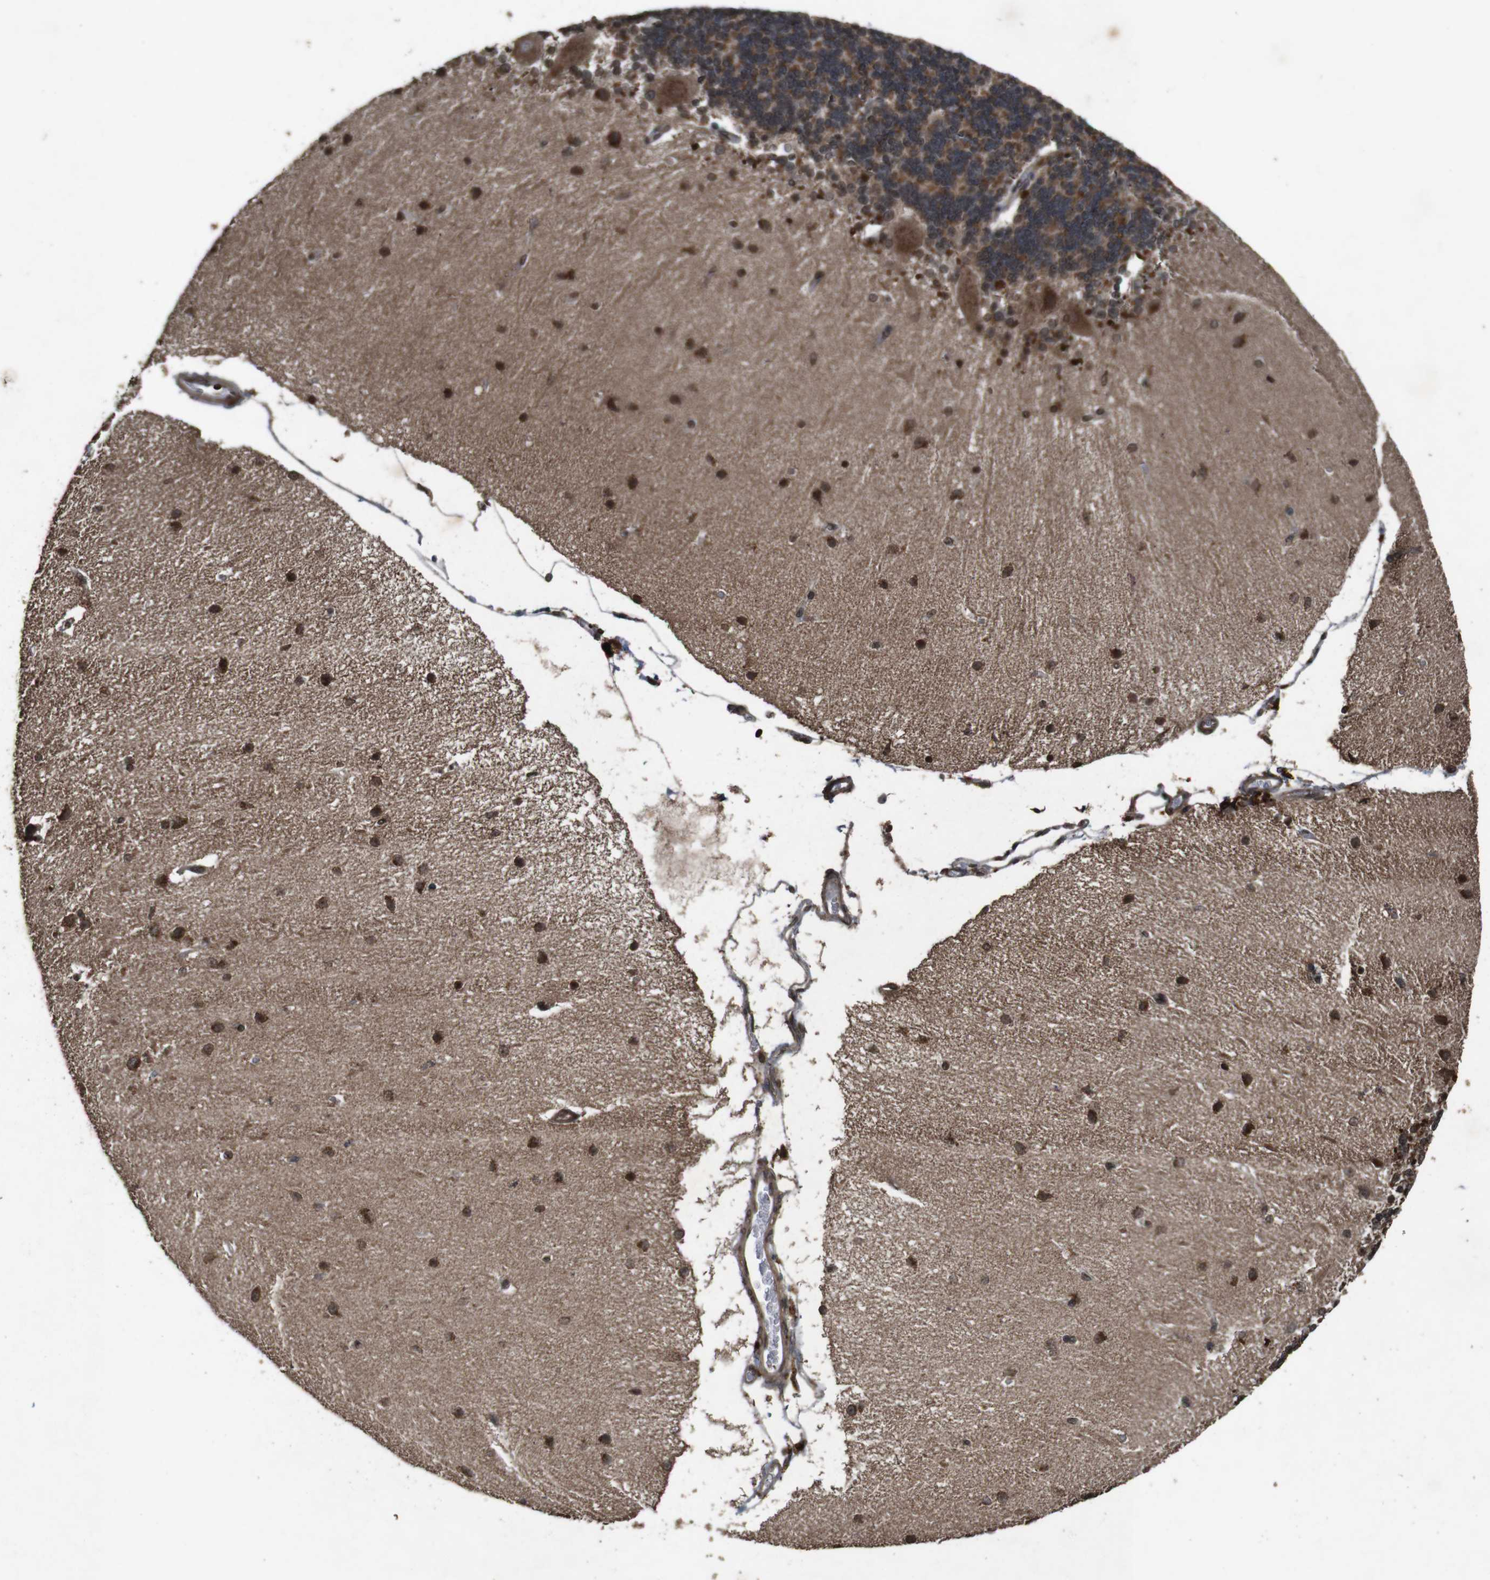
{"staining": {"intensity": "strong", "quantity": "25%-75%", "location": "cytoplasmic/membranous"}, "tissue": "cerebellum", "cell_type": "Cells in granular layer", "image_type": "normal", "snomed": [{"axis": "morphology", "description": "Normal tissue, NOS"}, {"axis": "topography", "description": "Cerebellum"}], "caption": "Protein analysis of unremarkable cerebellum demonstrates strong cytoplasmic/membranous expression in about 25%-75% of cells in granular layer.", "gene": "SORL1", "patient": {"sex": "female", "age": 54}}